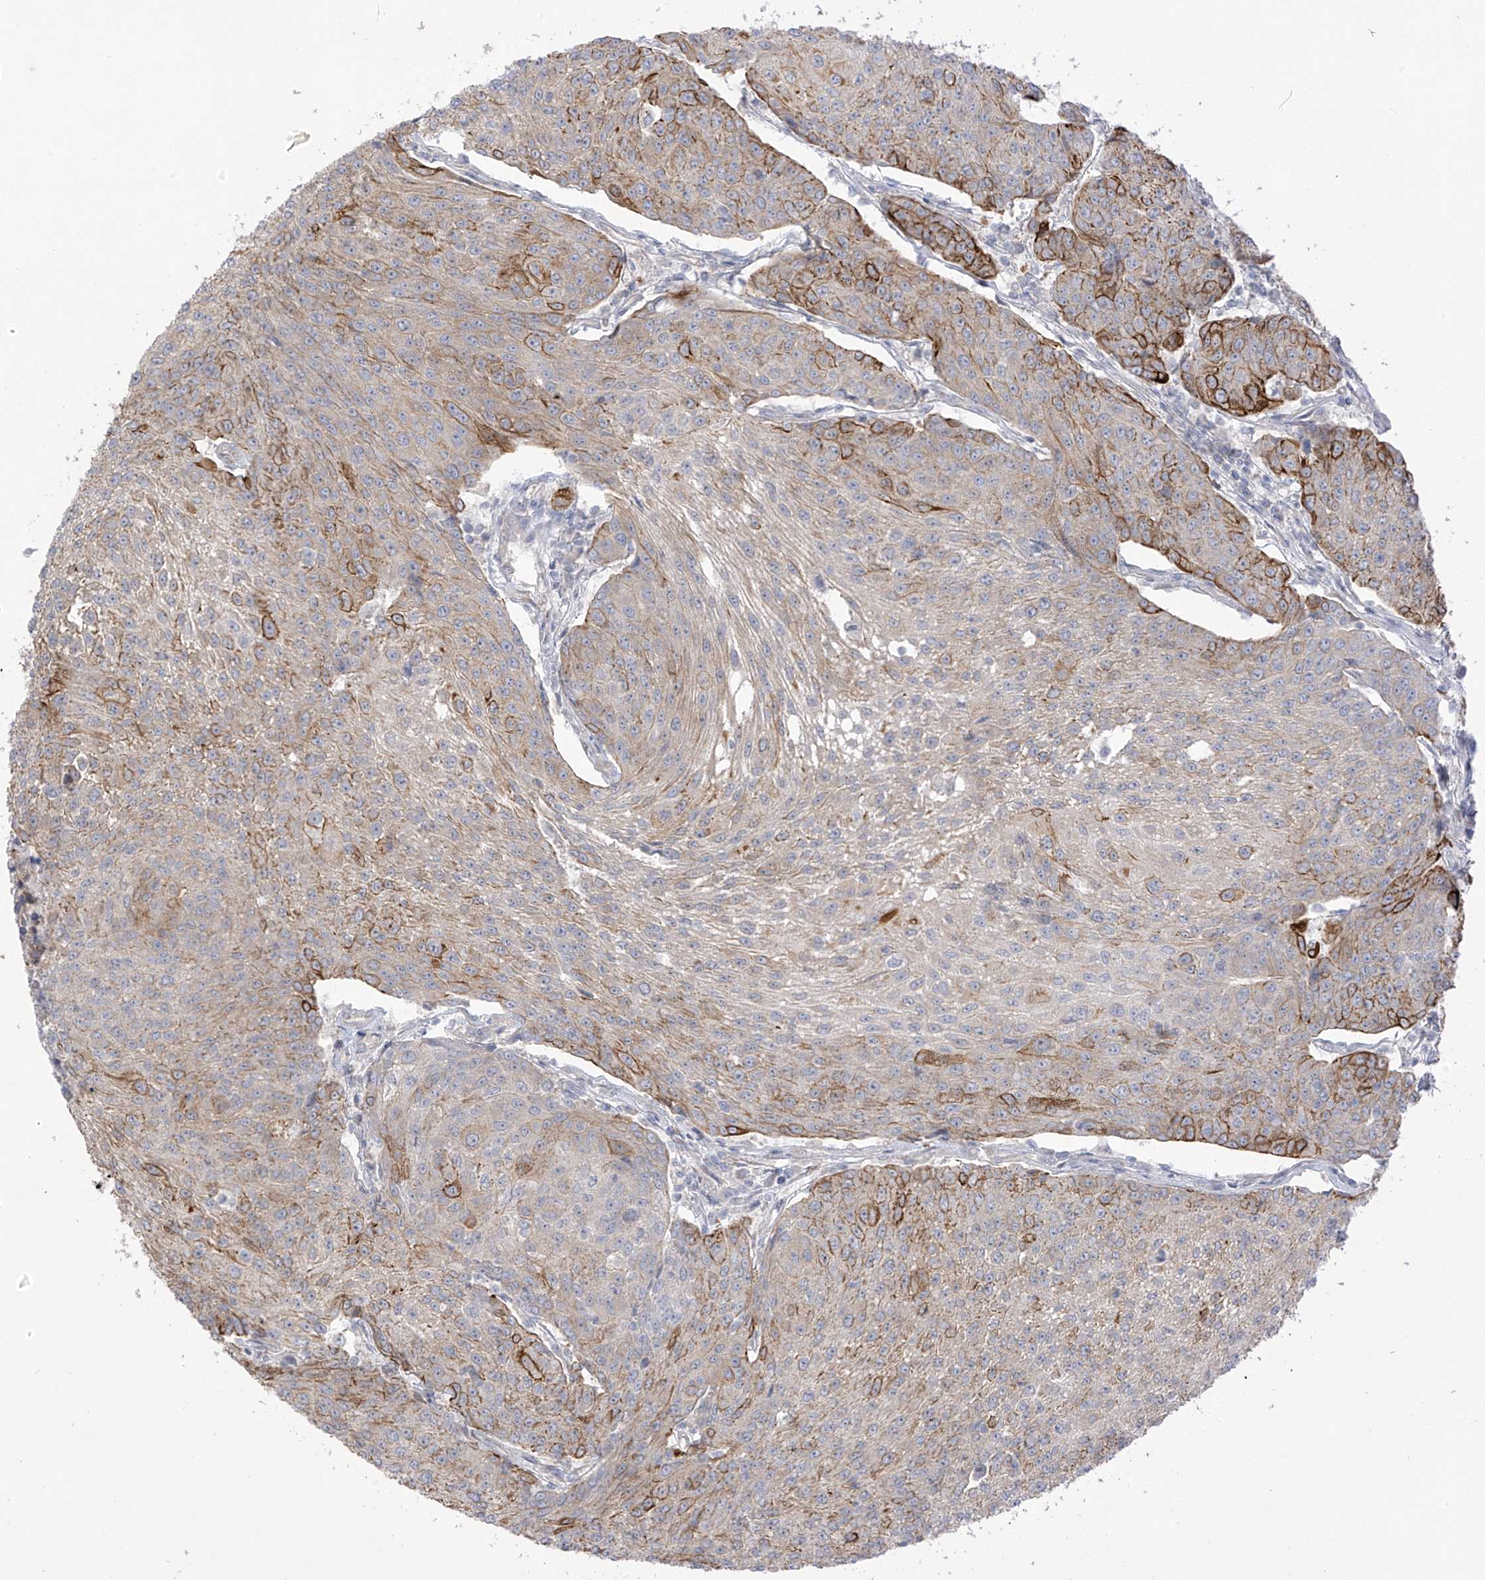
{"staining": {"intensity": "strong", "quantity": "25%-75%", "location": "cytoplasmic/membranous"}, "tissue": "urothelial cancer", "cell_type": "Tumor cells", "image_type": "cancer", "snomed": [{"axis": "morphology", "description": "Urothelial carcinoma, High grade"}, {"axis": "topography", "description": "Urinary bladder"}], "caption": "A high-resolution image shows immunohistochemistry (IHC) staining of urothelial carcinoma (high-grade), which shows strong cytoplasmic/membranous staining in about 25%-75% of tumor cells.", "gene": "EIPR1", "patient": {"sex": "female", "age": 85}}